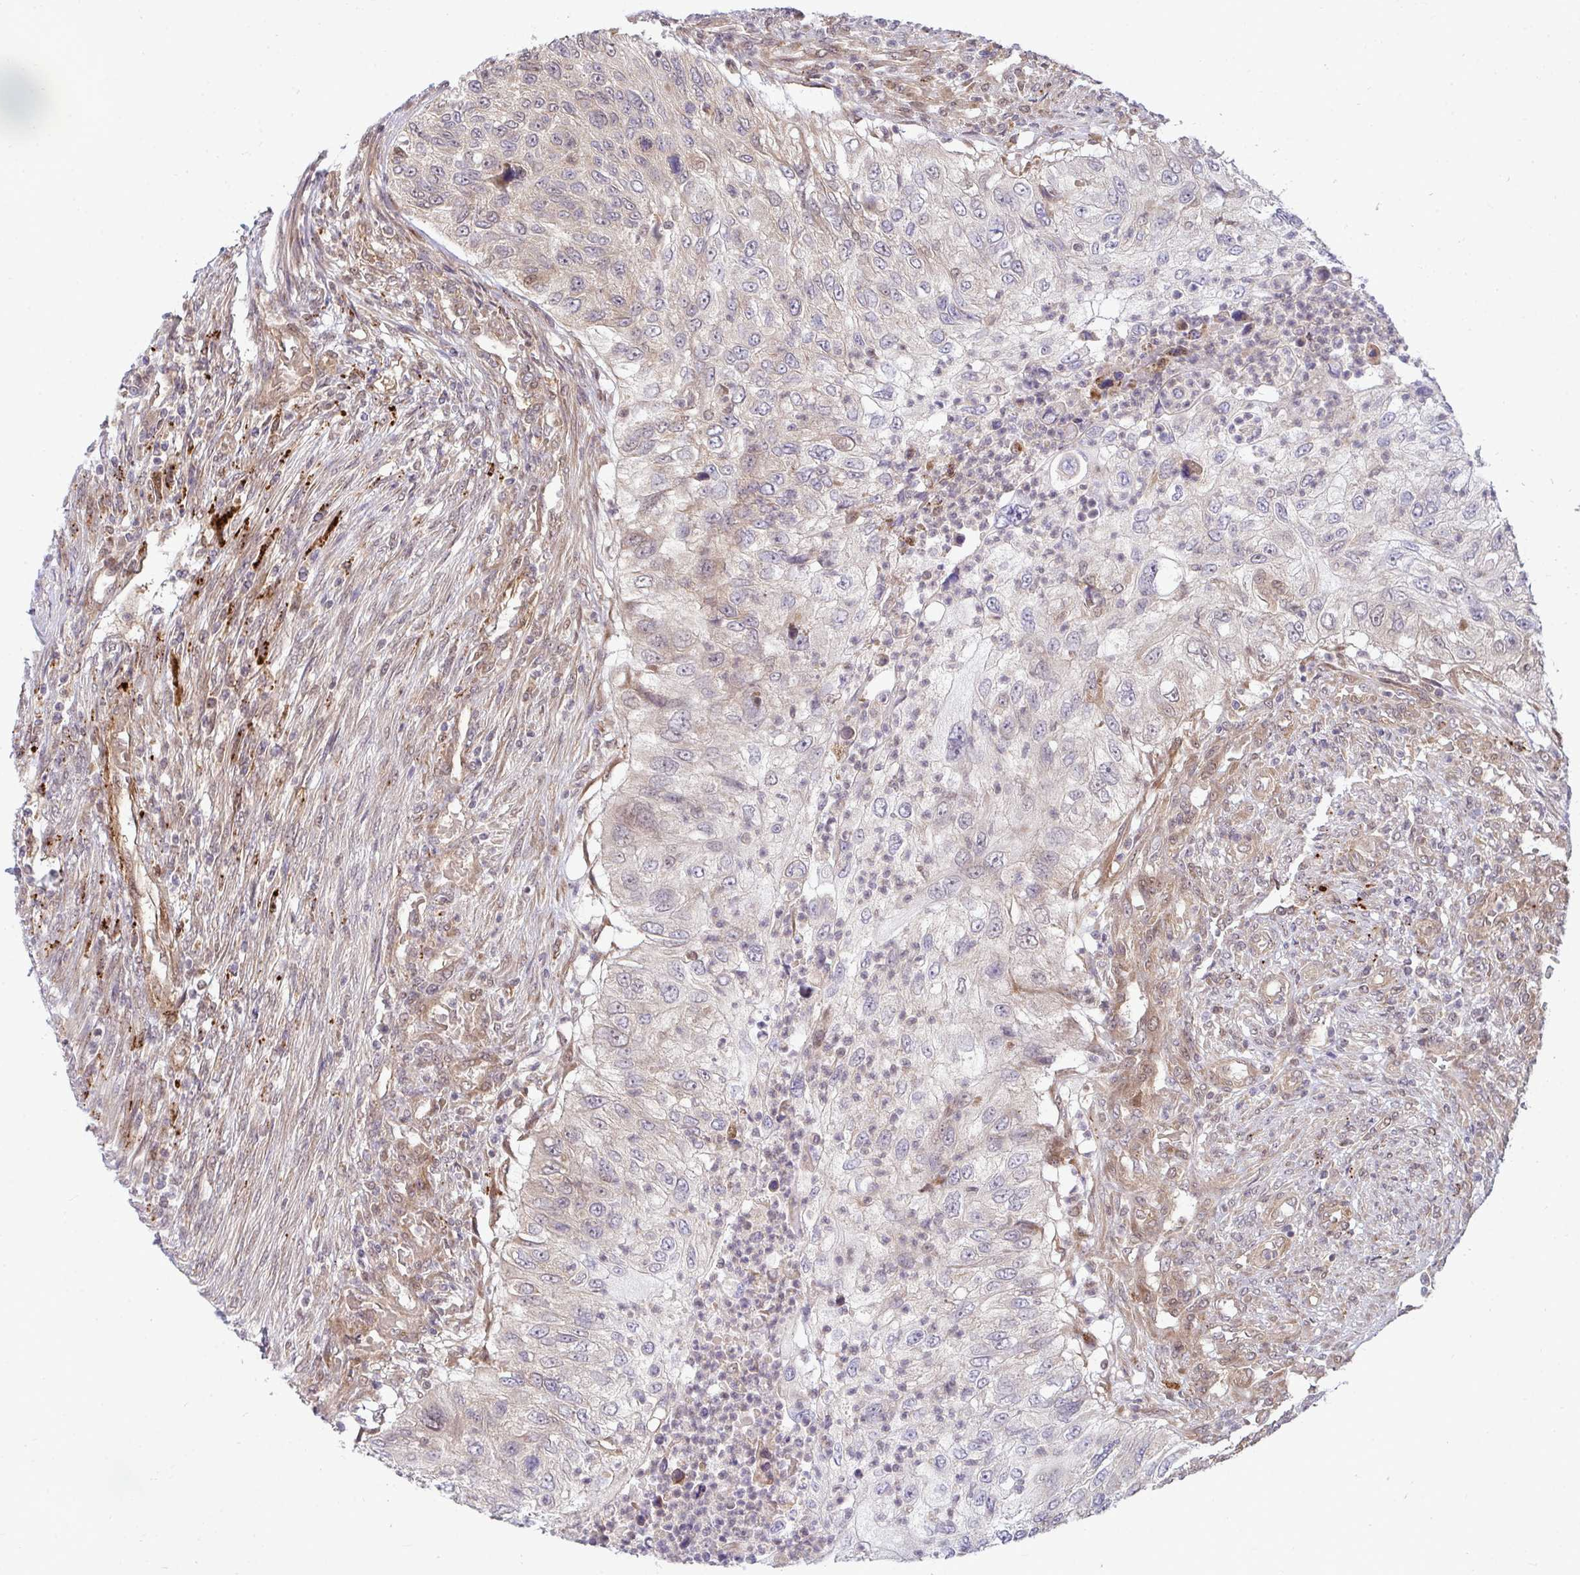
{"staining": {"intensity": "weak", "quantity": "<25%", "location": "cytoplasmic/membranous"}, "tissue": "urothelial cancer", "cell_type": "Tumor cells", "image_type": "cancer", "snomed": [{"axis": "morphology", "description": "Urothelial carcinoma, High grade"}, {"axis": "topography", "description": "Urinary bladder"}], "caption": "Tumor cells show no significant protein positivity in urothelial cancer. (Stains: DAB immunohistochemistry (IHC) with hematoxylin counter stain, Microscopy: brightfield microscopy at high magnification).", "gene": "TRIM44", "patient": {"sex": "female", "age": 60}}